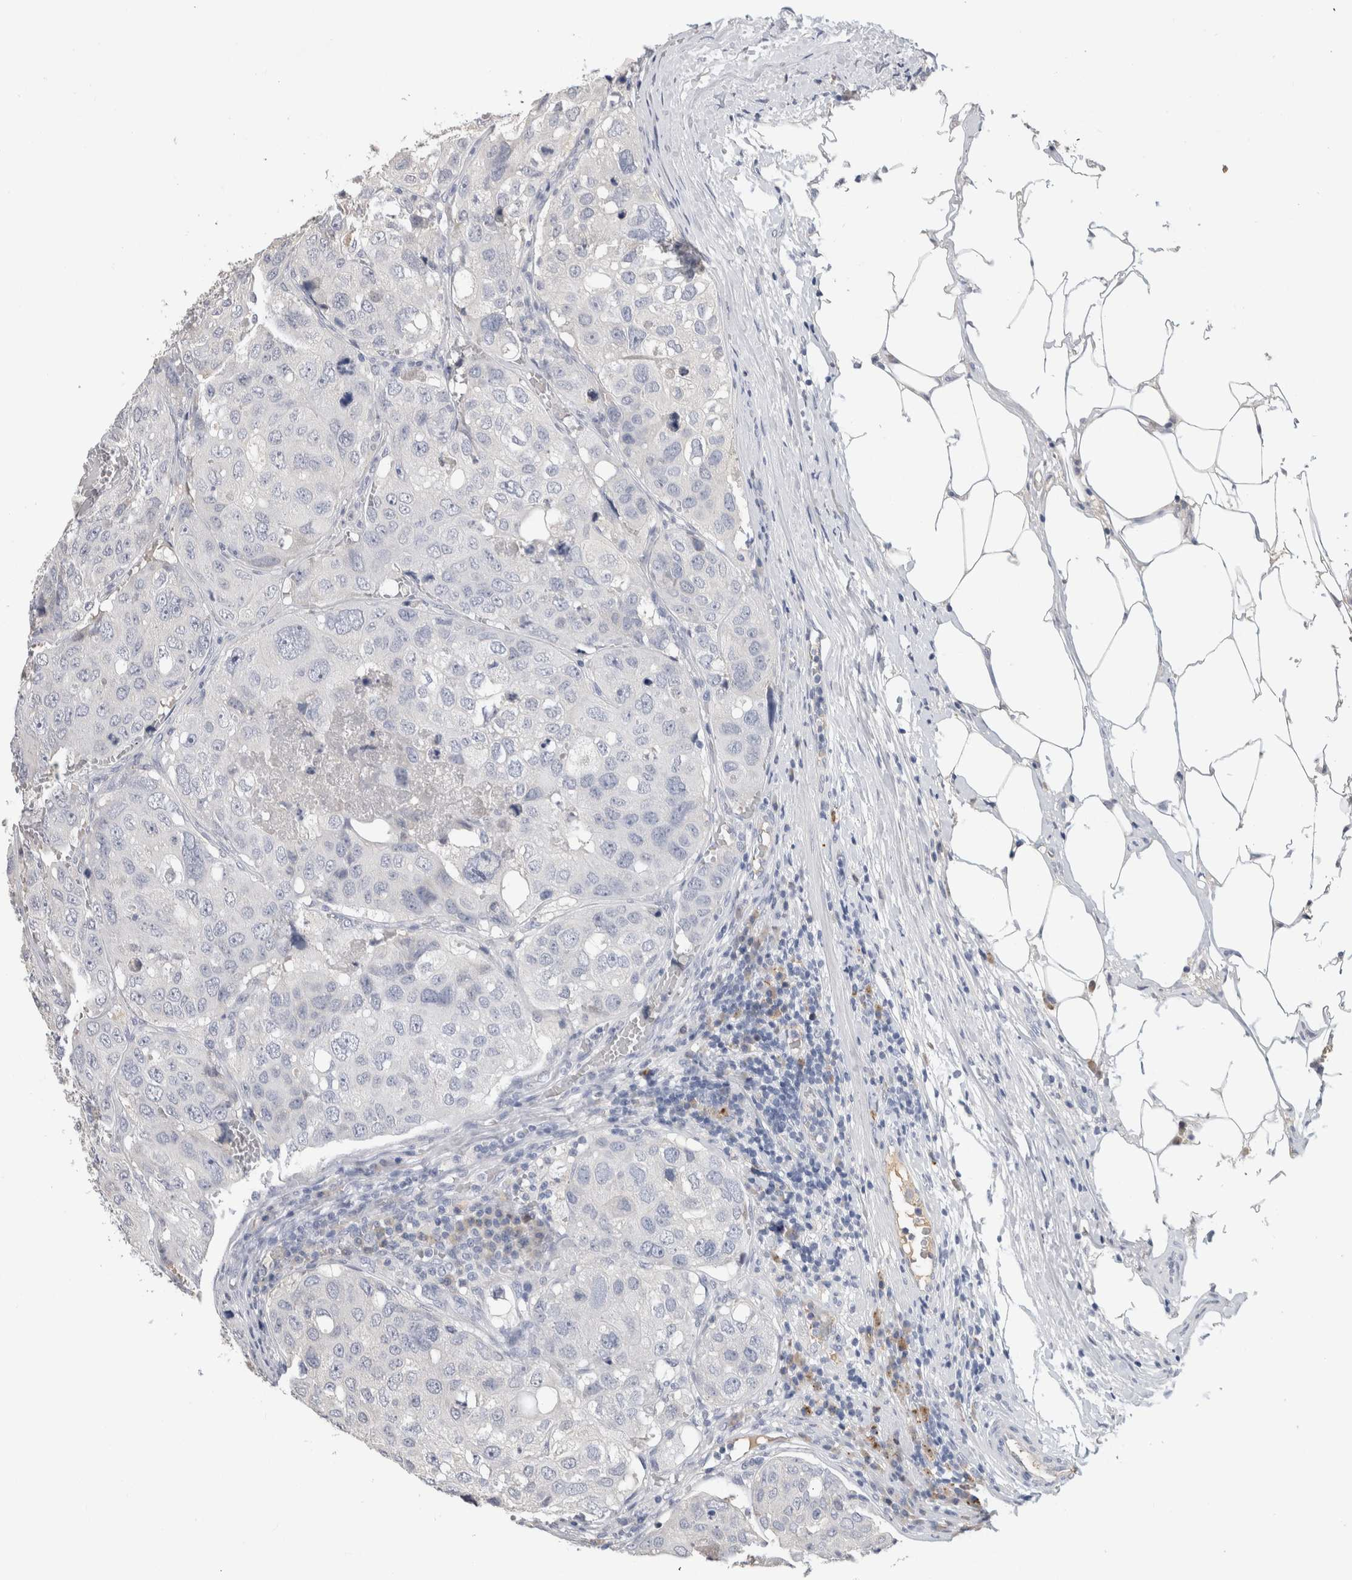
{"staining": {"intensity": "negative", "quantity": "none", "location": "none"}, "tissue": "urothelial cancer", "cell_type": "Tumor cells", "image_type": "cancer", "snomed": [{"axis": "morphology", "description": "Urothelial carcinoma, High grade"}, {"axis": "topography", "description": "Lymph node"}, {"axis": "topography", "description": "Urinary bladder"}], "caption": "A micrograph of high-grade urothelial carcinoma stained for a protein reveals no brown staining in tumor cells.", "gene": "SCGB1A1", "patient": {"sex": "male", "age": 51}}